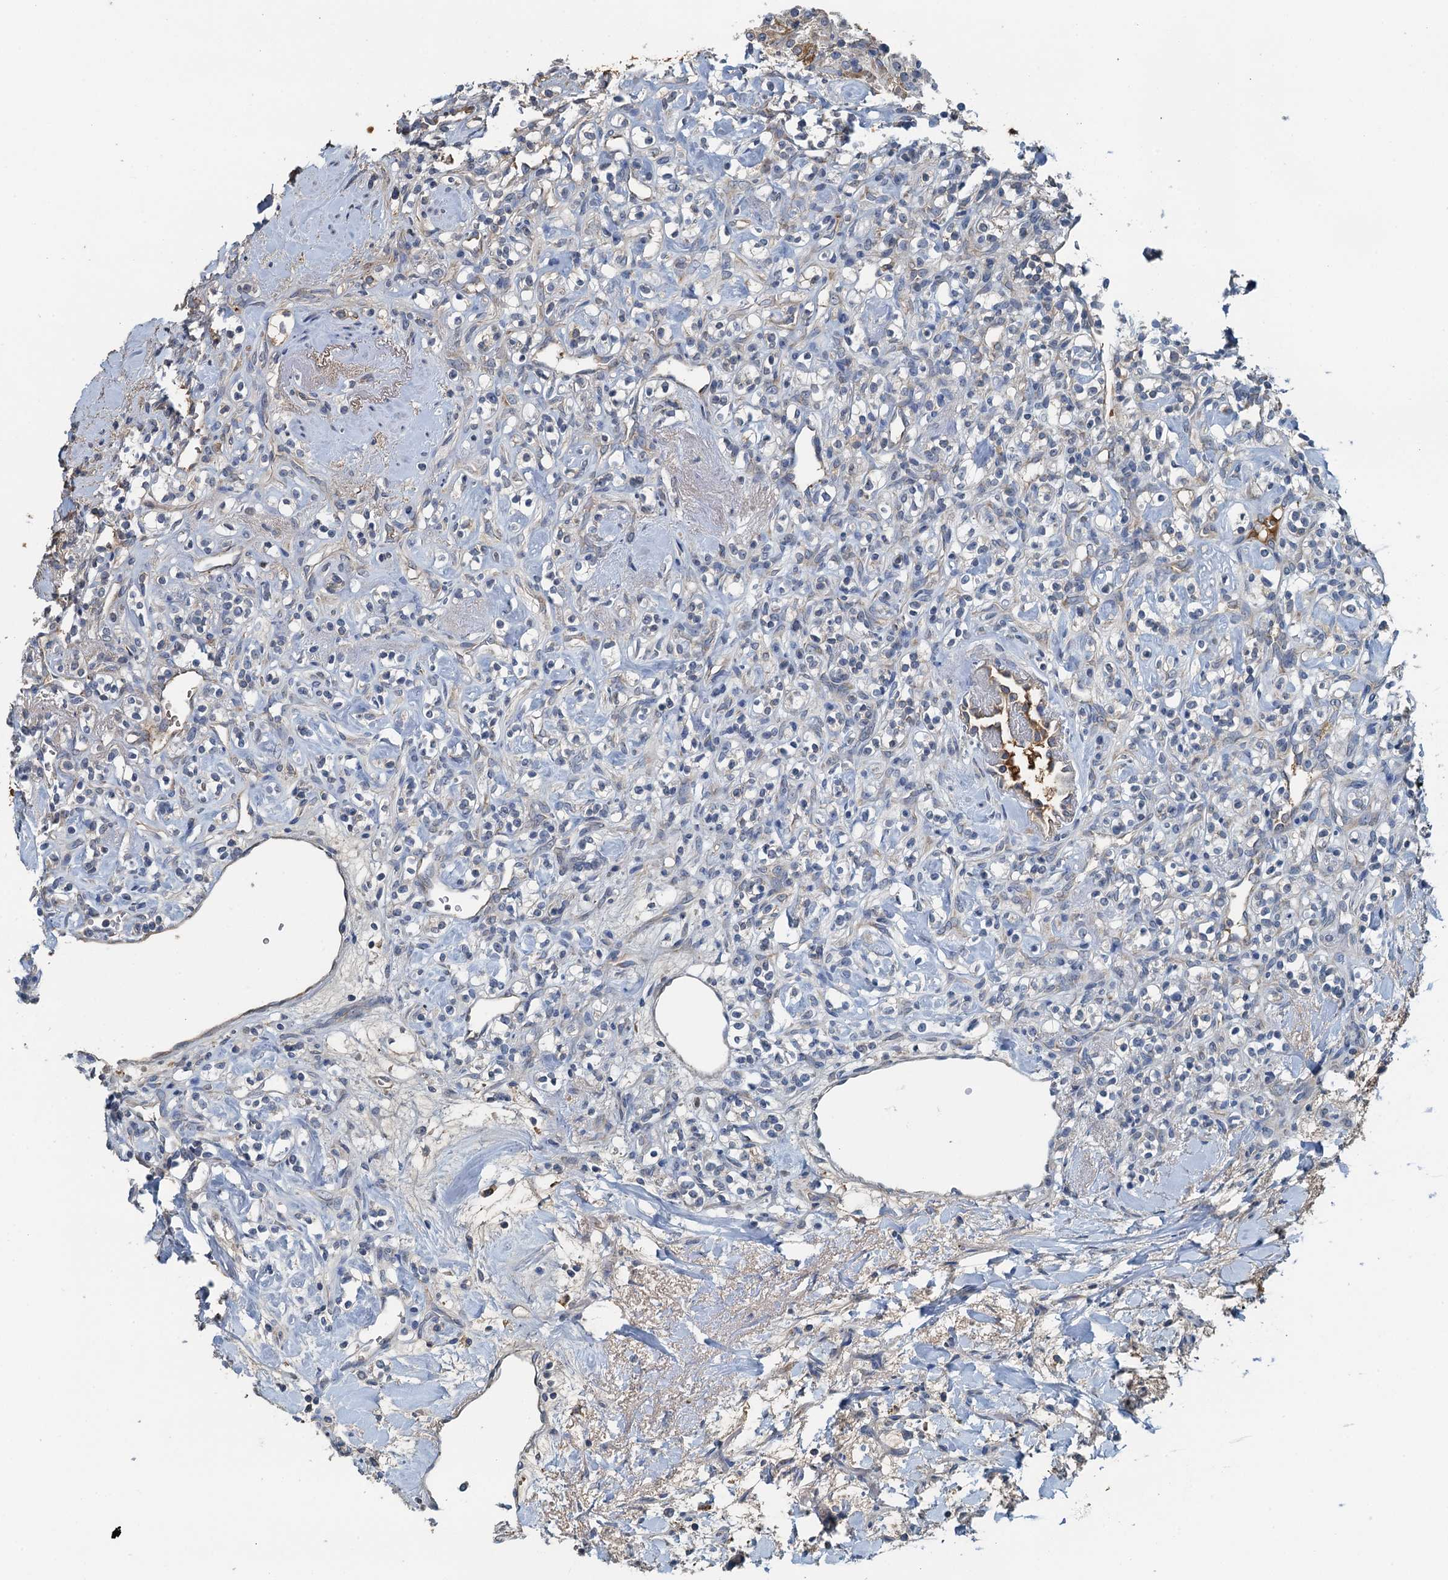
{"staining": {"intensity": "negative", "quantity": "none", "location": "none"}, "tissue": "renal cancer", "cell_type": "Tumor cells", "image_type": "cancer", "snomed": [{"axis": "morphology", "description": "Adenocarcinoma, NOS"}, {"axis": "topography", "description": "Kidney"}], "caption": "This is an immunohistochemistry micrograph of human renal cancer. There is no positivity in tumor cells.", "gene": "LSM14B", "patient": {"sex": "male", "age": 77}}